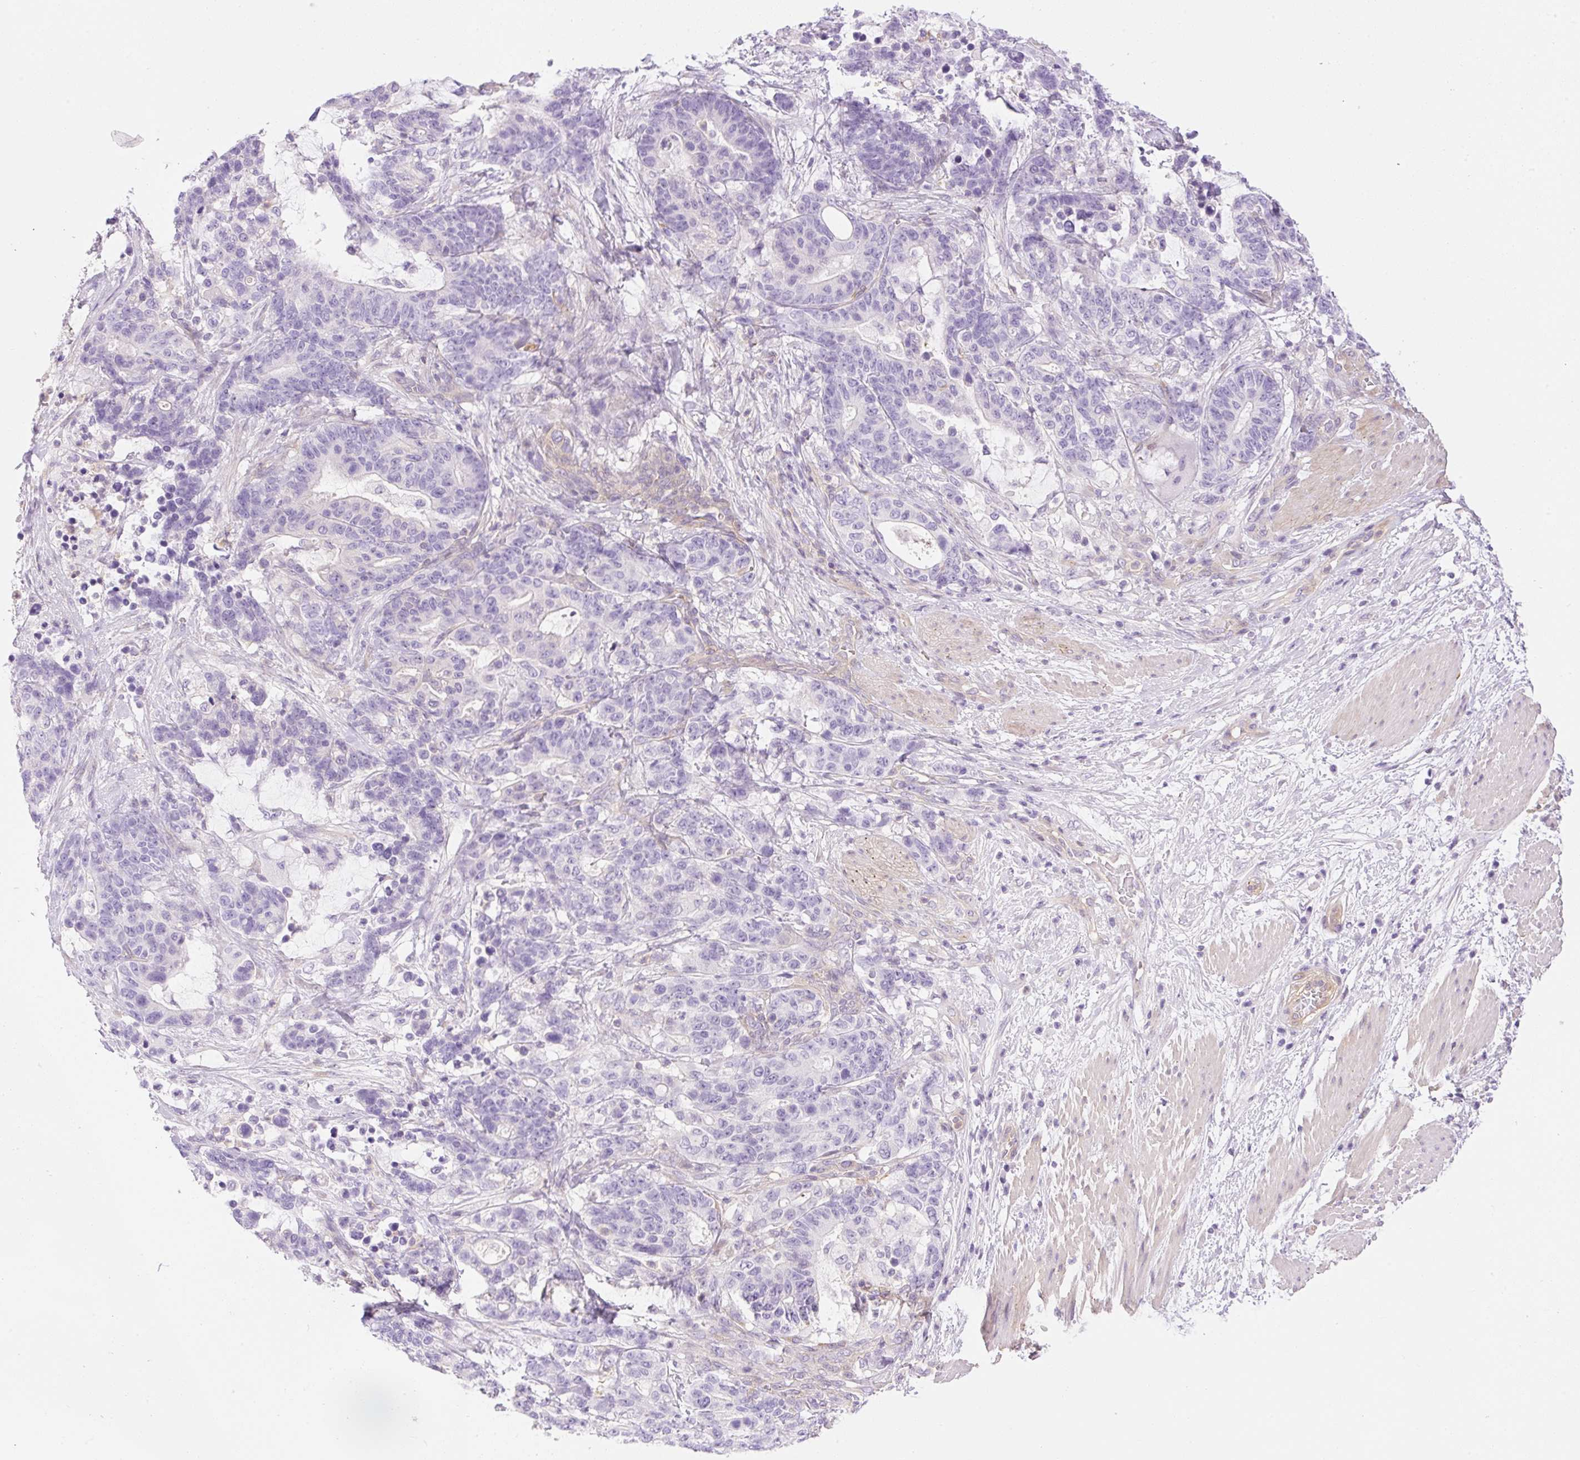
{"staining": {"intensity": "negative", "quantity": "none", "location": "none"}, "tissue": "stomach cancer", "cell_type": "Tumor cells", "image_type": "cancer", "snomed": [{"axis": "morphology", "description": "Normal tissue, NOS"}, {"axis": "morphology", "description": "Adenocarcinoma, NOS"}, {"axis": "topography", "description": "Stomach"}], "caption": "Human stomach cancer stained for a protein using immunohistochemistry (IHC) exhibits no expression in tumor cells.", "gene": "EHD3", "patient": {"sex": "female", "age": 64}}